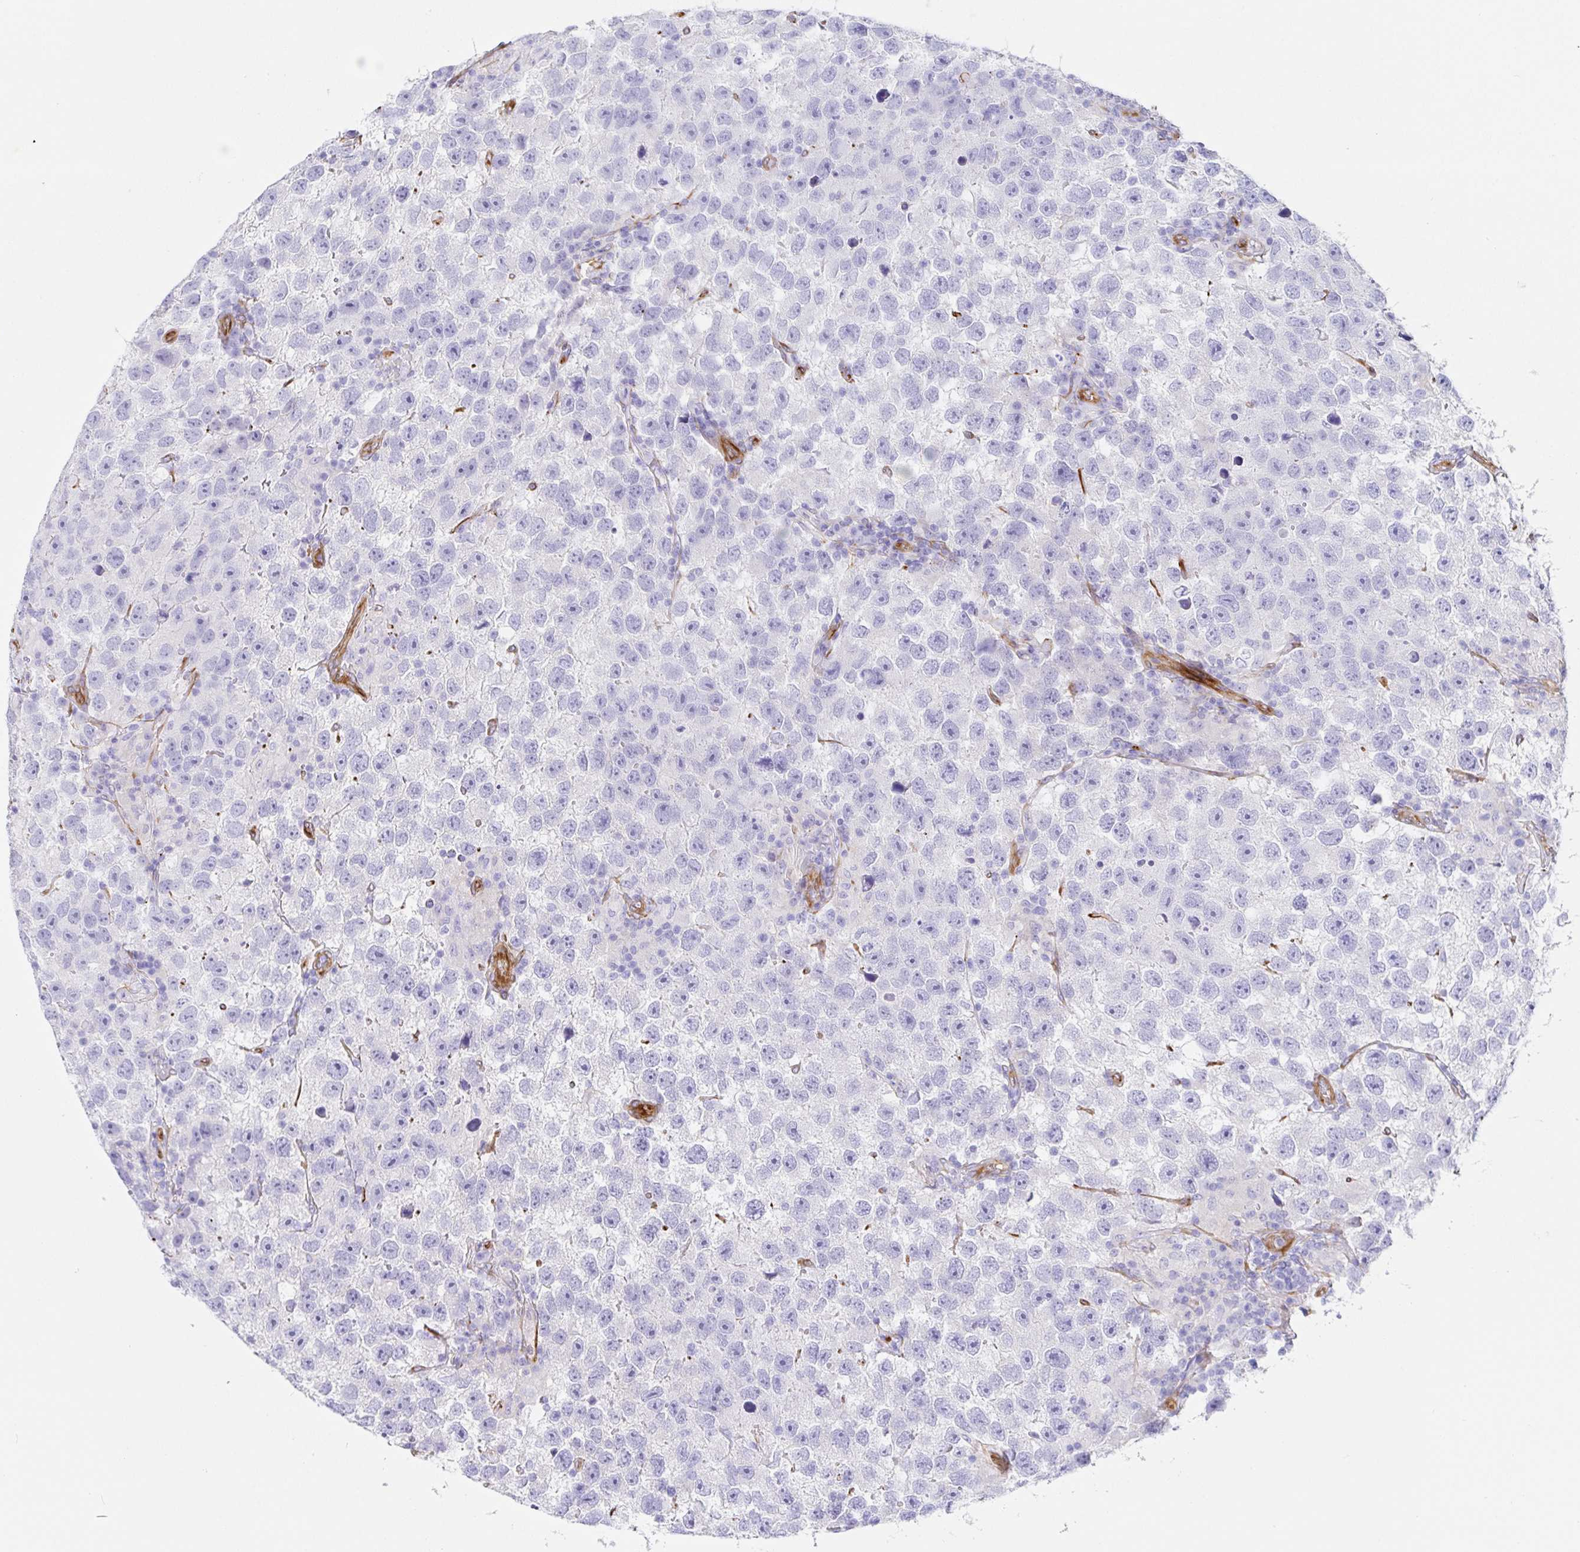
{"staining": {"intensity": "negative", "quantity": "none", "location": "none"}, "tissue": "testis cancer", "cell_type": "Tumor cells", "image_type": "cancer", "snomed": [{"axis": "morphology", "description": "Seminoma, NOS"}, {"axis": "topography", "description": "Testis"}], "caption": "DAB (3,3'-diaminobenzidine) immunohistochemical staining of human testis cancer (seminoma) demonstrates no significant positivity in tumor cells.", "gene": "DOCK1", "patient": {"sex": "male", "age": 26}}